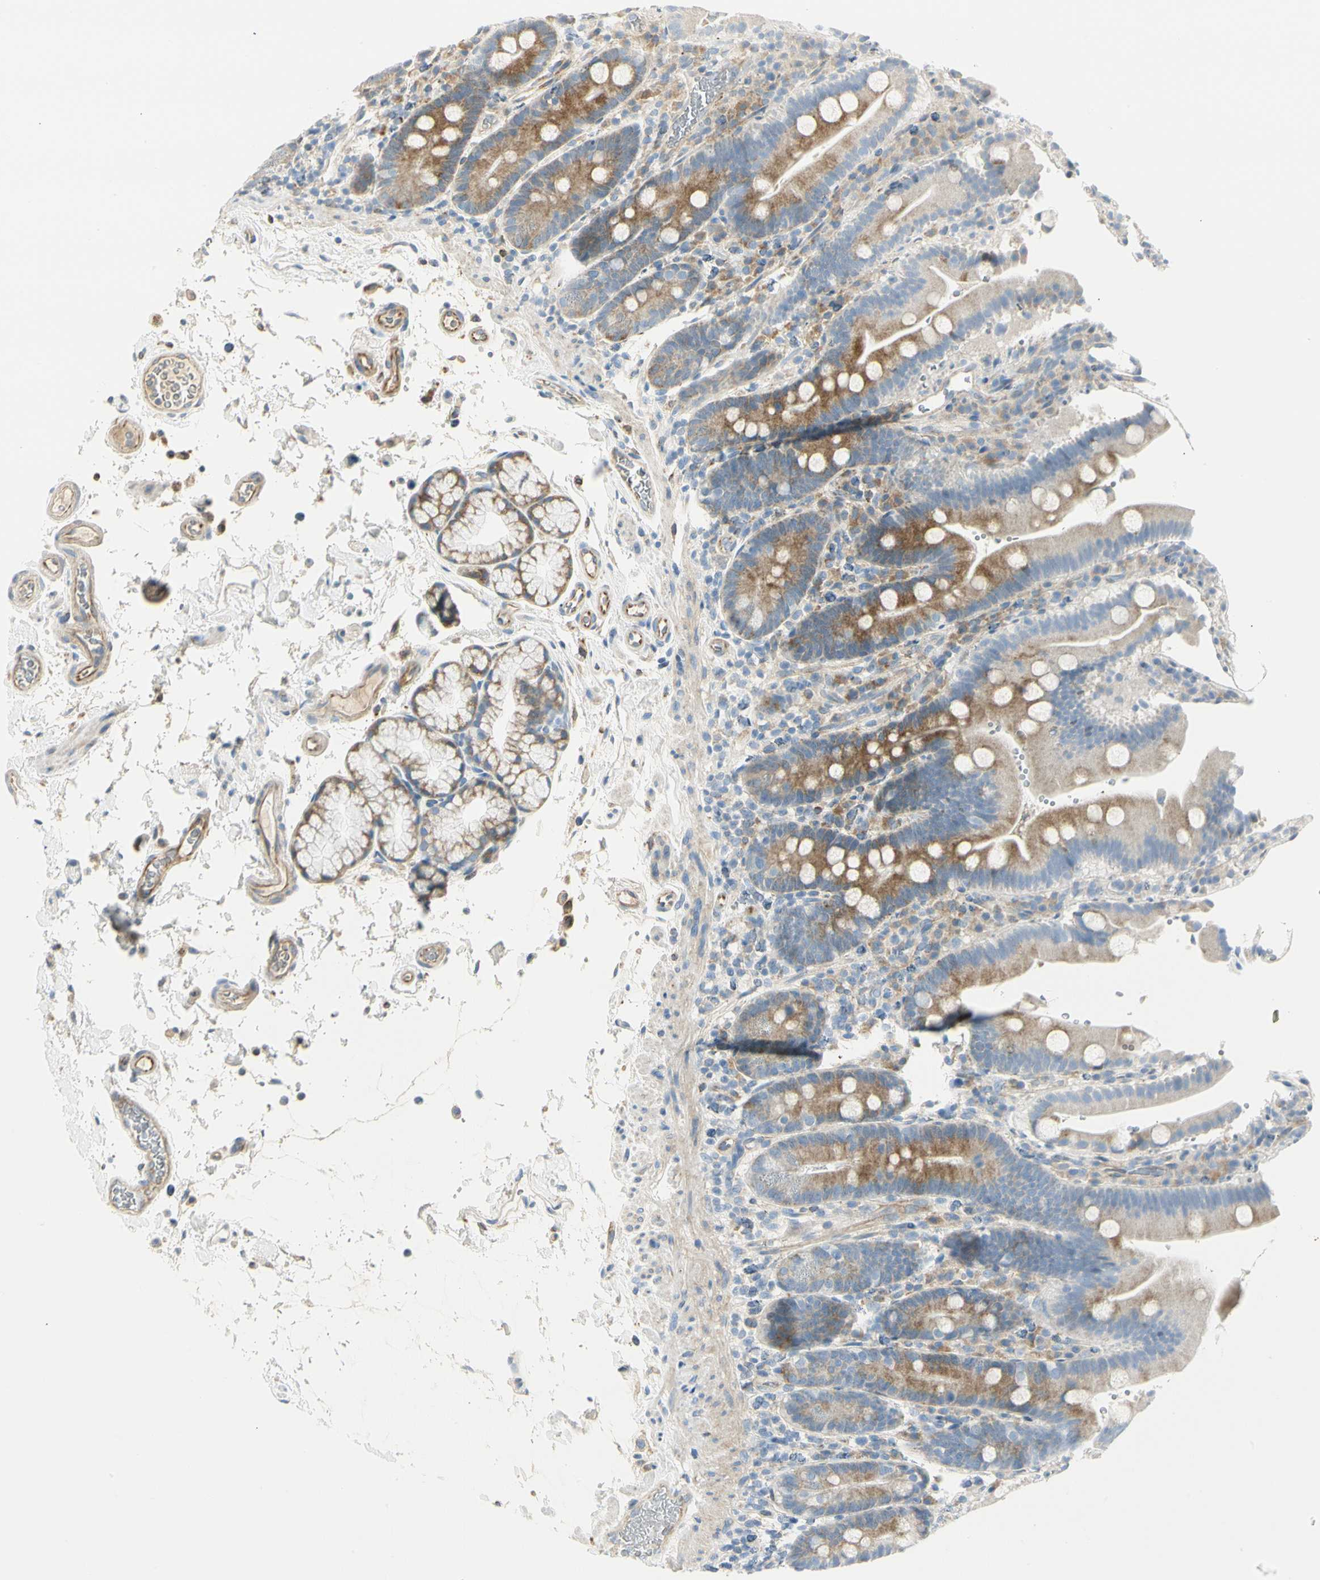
{"staining": {"intensity": "moderate", "quantity": "25%-75%", "location": "cytoplasmic/membranous"}, "tissue": "duodenum", "cell_type": "Glandular cells", "image_type": "normal", "snomed": [{"axis": "morphology", "description": "Normal tissue, NOS"}, {"axis": "topography", "description": "Small intestine, NOS"}], "caption": "Duodenum stained for a protein exhibits moderate cytoplasmic/membranous positivity in glandular cells. The staining was performed using DAB to visualize the protein expression in brown, while the nuclei were stained in blue with hematoxylin (Magnification: 20x).", "gene": "TNFSF11", "patient": {"sex": "female", "age": 71}}